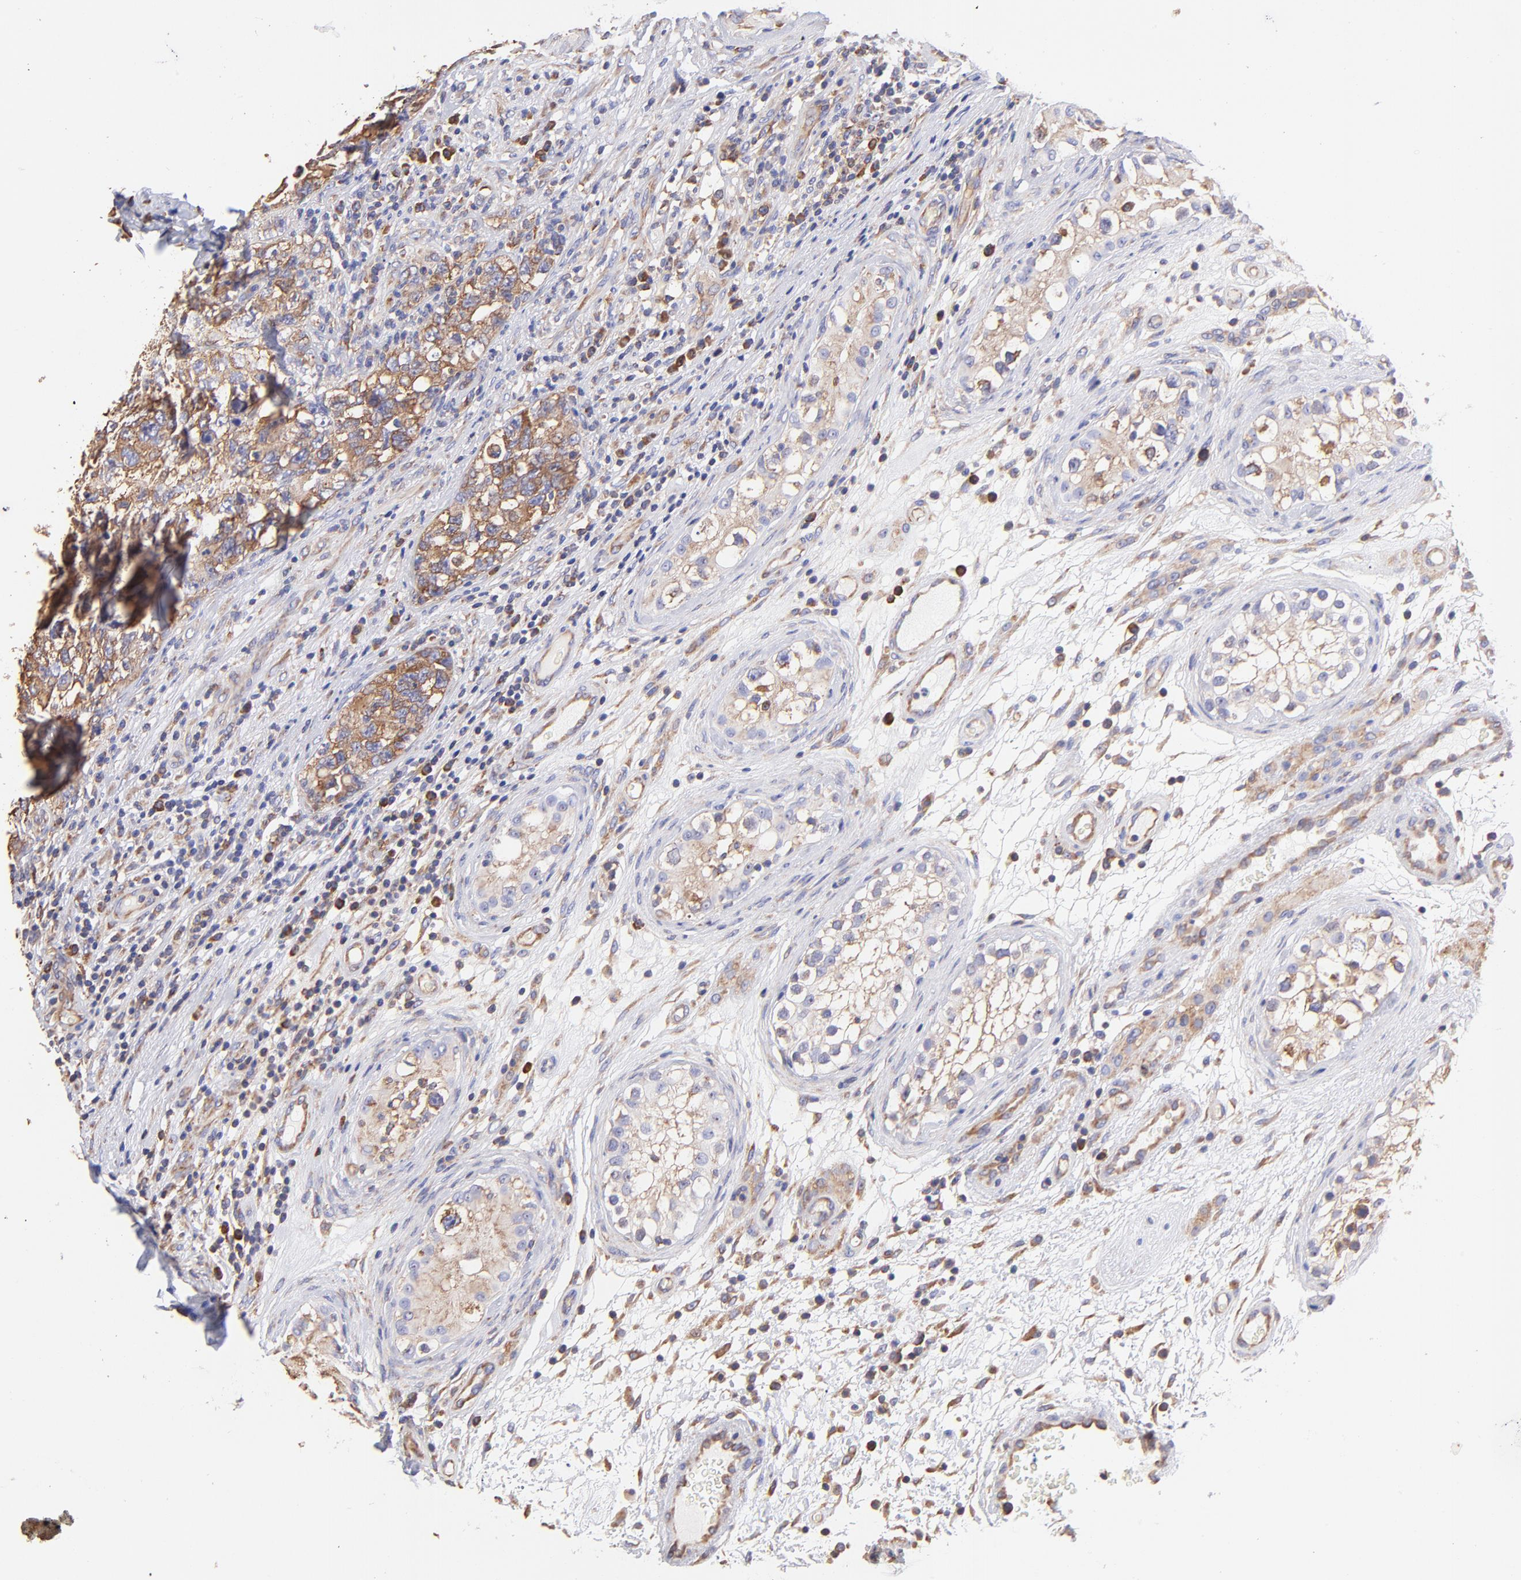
{"staining": {"intensity": "moderate", "quantity": ">75%", "location": "cytoplasmic/membranous"}, "tissue": "testis cancer", "cell_type": "Tumor cells", "image_type": "cancer", "snomed": [{"axis": "morphology", "description": "Carcinoma, Embryonal, NOS"}, {"axis": "topography", "description": "Testis"}], "caption": "Immunohistochemistry (IHC) photomicrograph of testis cancer (embryonal carcinoma) stained for a protein (brown), which demonstrates medium levels of moderate cytoplasmic/membranous positivity in approximately >75% of tumor cells.", "gene": "RPL30", "patient": {"sex": "male", "age": 31}}